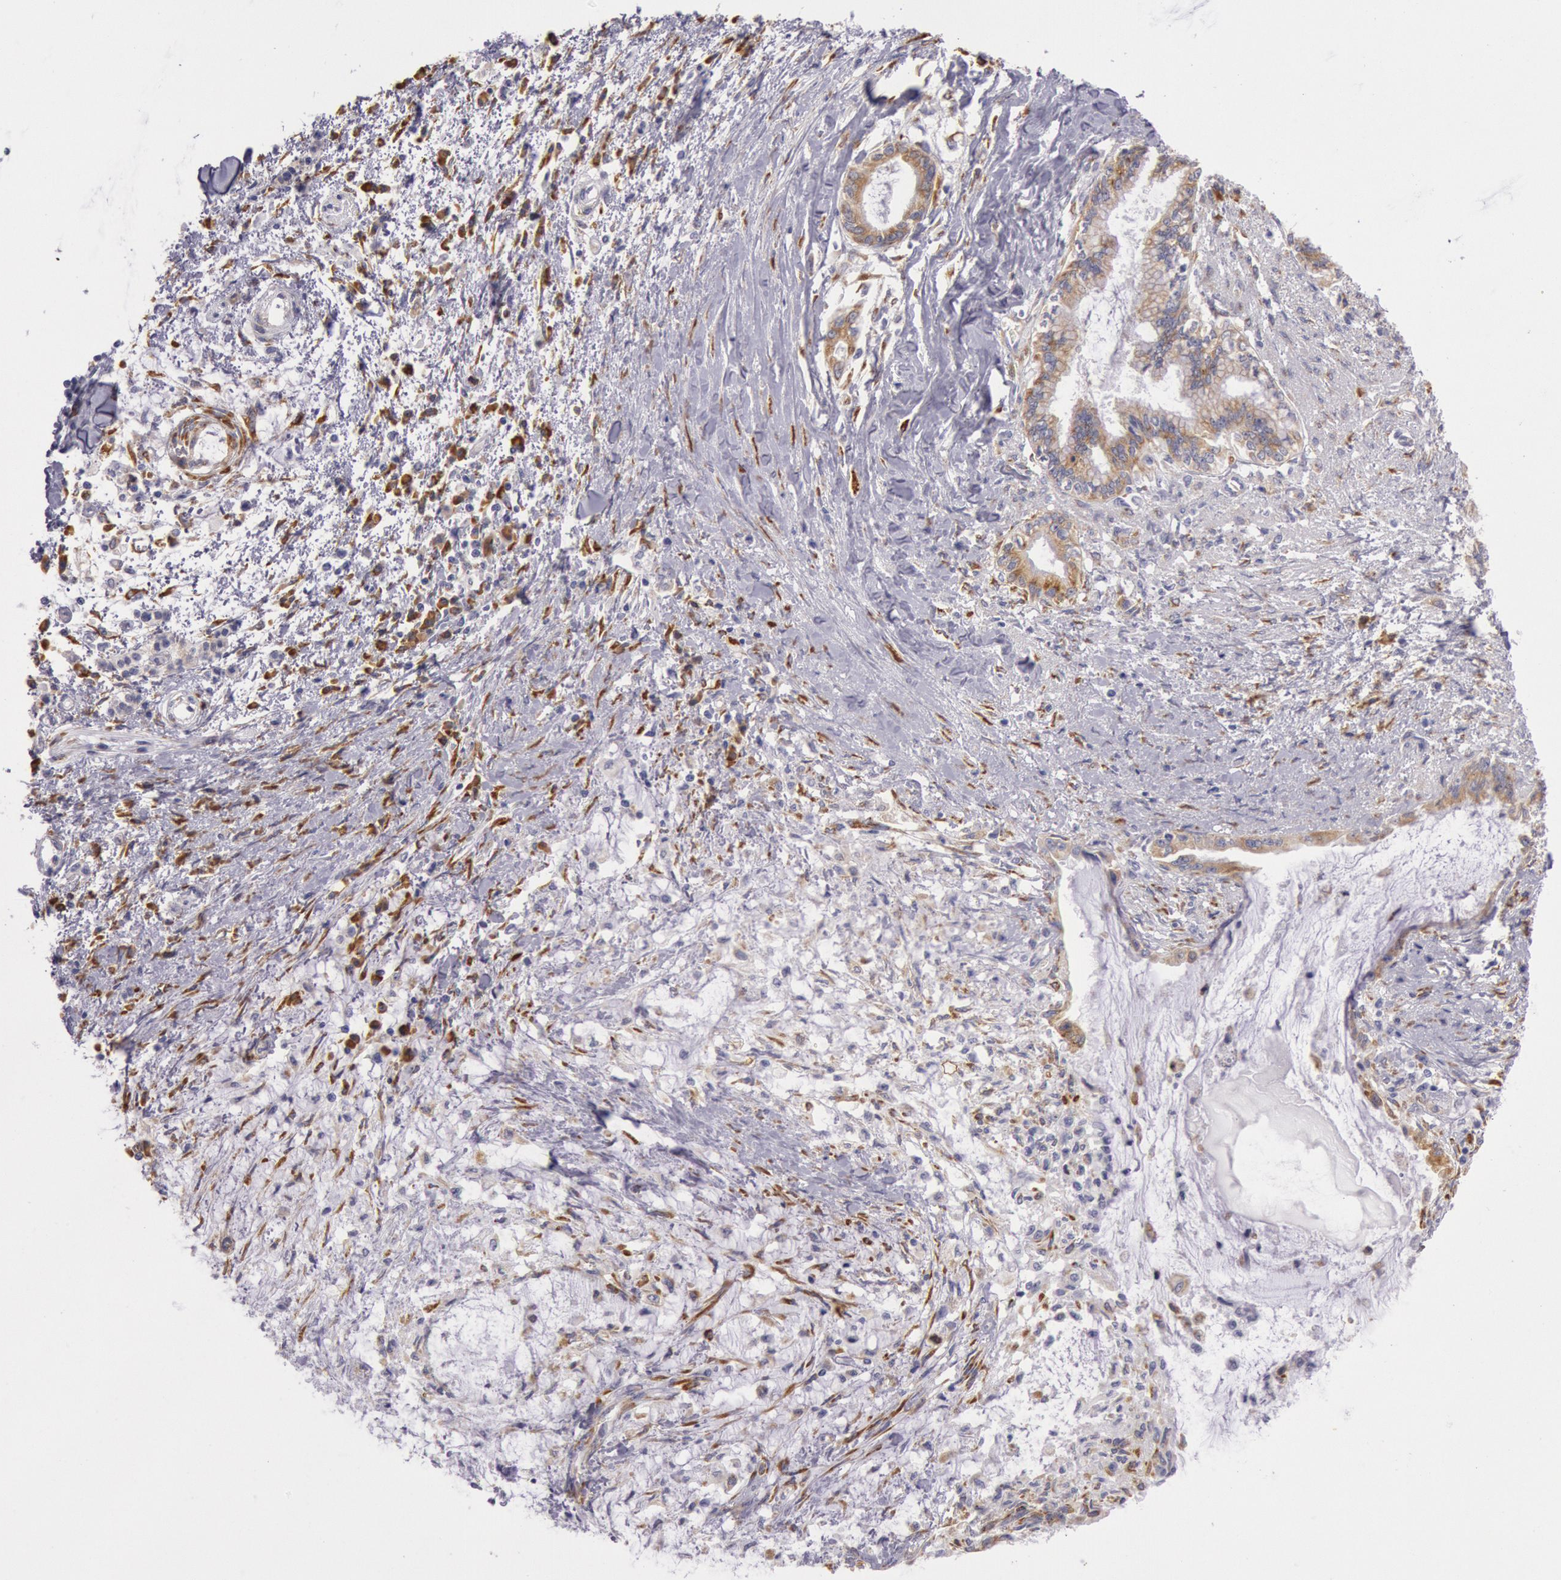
{"staining": {"intensity": "moderate", "quantity": "25%-75%", "location": "cytoplasmic/membranous"}, "tissue": "pancreatic cancer", "cell_type": "Tumor cells", "image_type": "cancer", "snomed": [{"axis": "morphology", "description": "Adenocarcinoma, NOS"}, {"axis": "topography", "description": "Pancreas"}], "caption": "A brown stain labels moderate cytoplasmic/membranous staining of a protein in human pancreatic adenocarcinoma tumor cells. The protein is shown in brown color, while the nuclei are stained blue.", "gene": "CIDEB", "patient": {"sex": "female", "age": 64}}